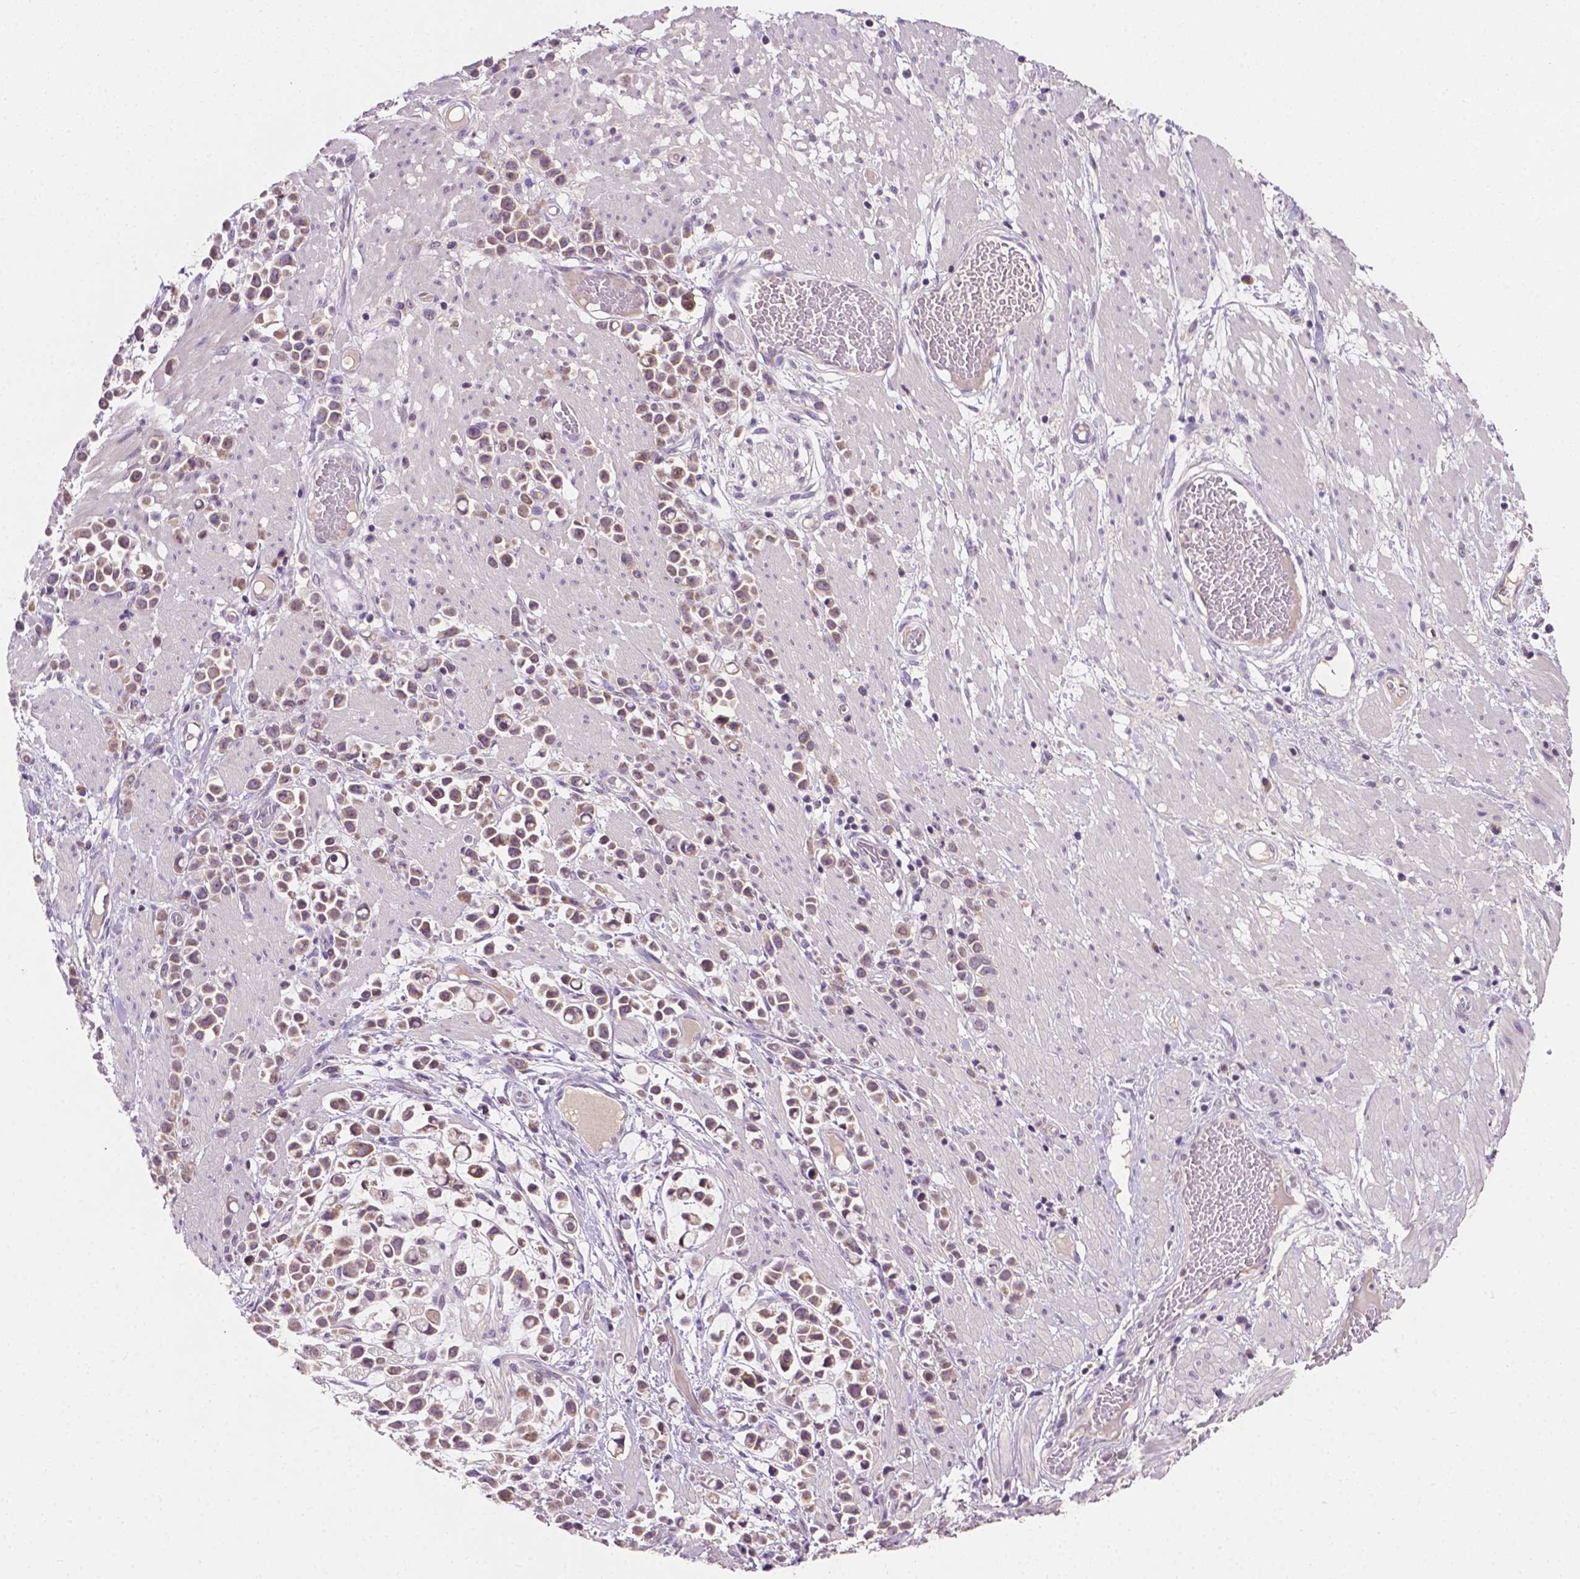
{"staining": {"intensity": "moderate", "quantity": ">75%", "location": "cytoplasmic/membranous"}, "tissue": "stomach cancer", "cell_type": "Tumor cells", "image_type": "cancer", "snomed": [{"axis": "morphology", "description": "Adenocarcinoma, NOS"}, {"axis": "topography", "description": "Stomach"}], "caption": "Immunohistochemical staining of stomach adenocarcinoma reveals medium levels of moderate cytoplasmic/membranous protein staining in approximately >75% of tumor cells. The staining is performed using DAB brown chromogen to label protein expression. The nuclei are counter-stained blue using hematoxylin.", "gene": "MROH6", "patient": {"sex": "male", "age": 82}}